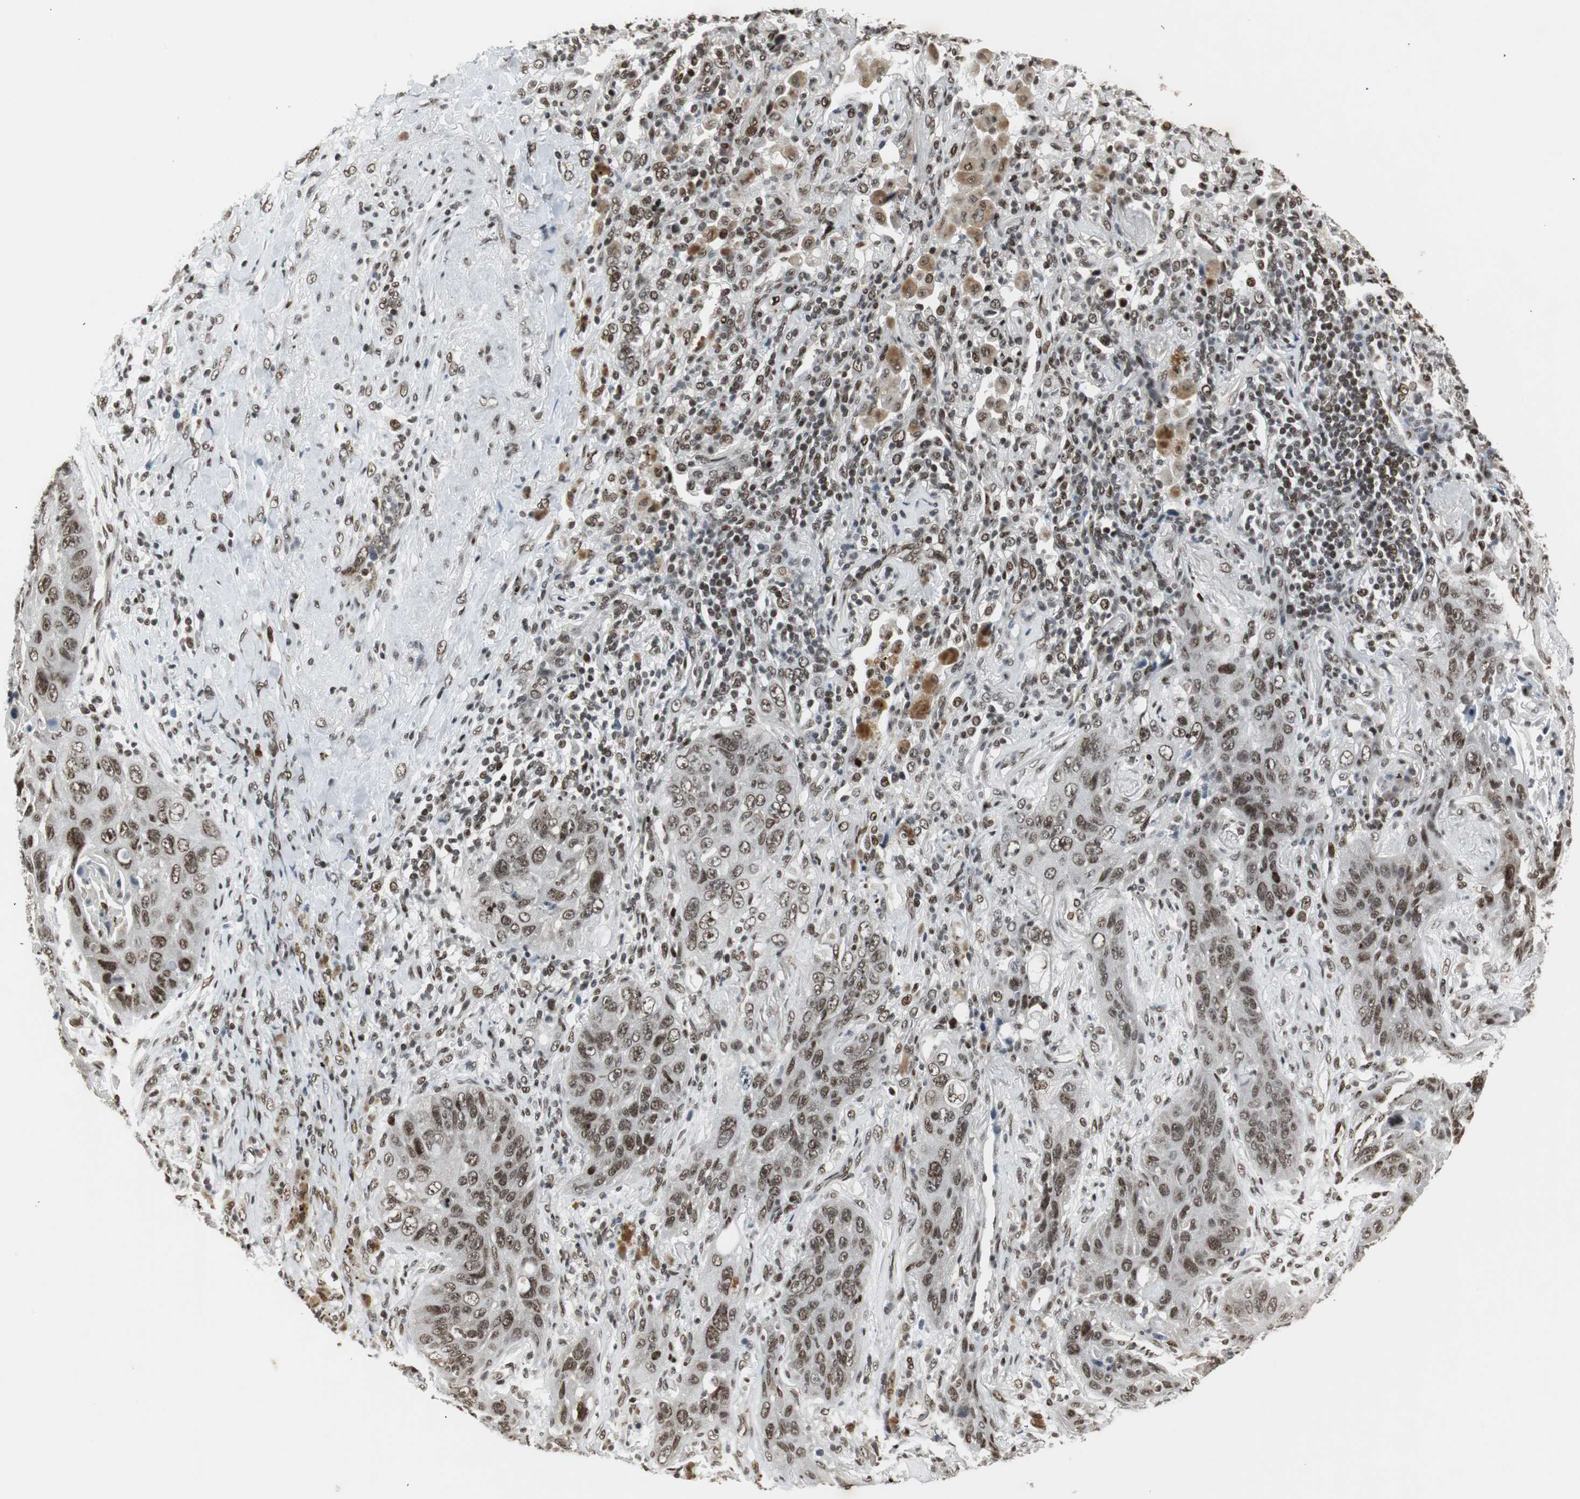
{"staining": {"intensity": "moderate", "quantity": ">75%", "location": "nuclear"}, "tissue": "lung cancer", "cell_type": "Tumor cells", "image_type": "cancer", "snomed": [{"axis": "morphology", "description": "Squamous cell carcinoma, NOS"}, {"axis": "topography", "description": "Lung"}], "caption": "Protein expression analysis of human squamous cell carcinoma (lung) reveals moderate nuclear positivity in about >75% of tumor cells. The protein of interest is shown in brown color, while the nuclei are stained blue.", "gene": "TAF5", "patient": {"sex": "female", "age": 67}}